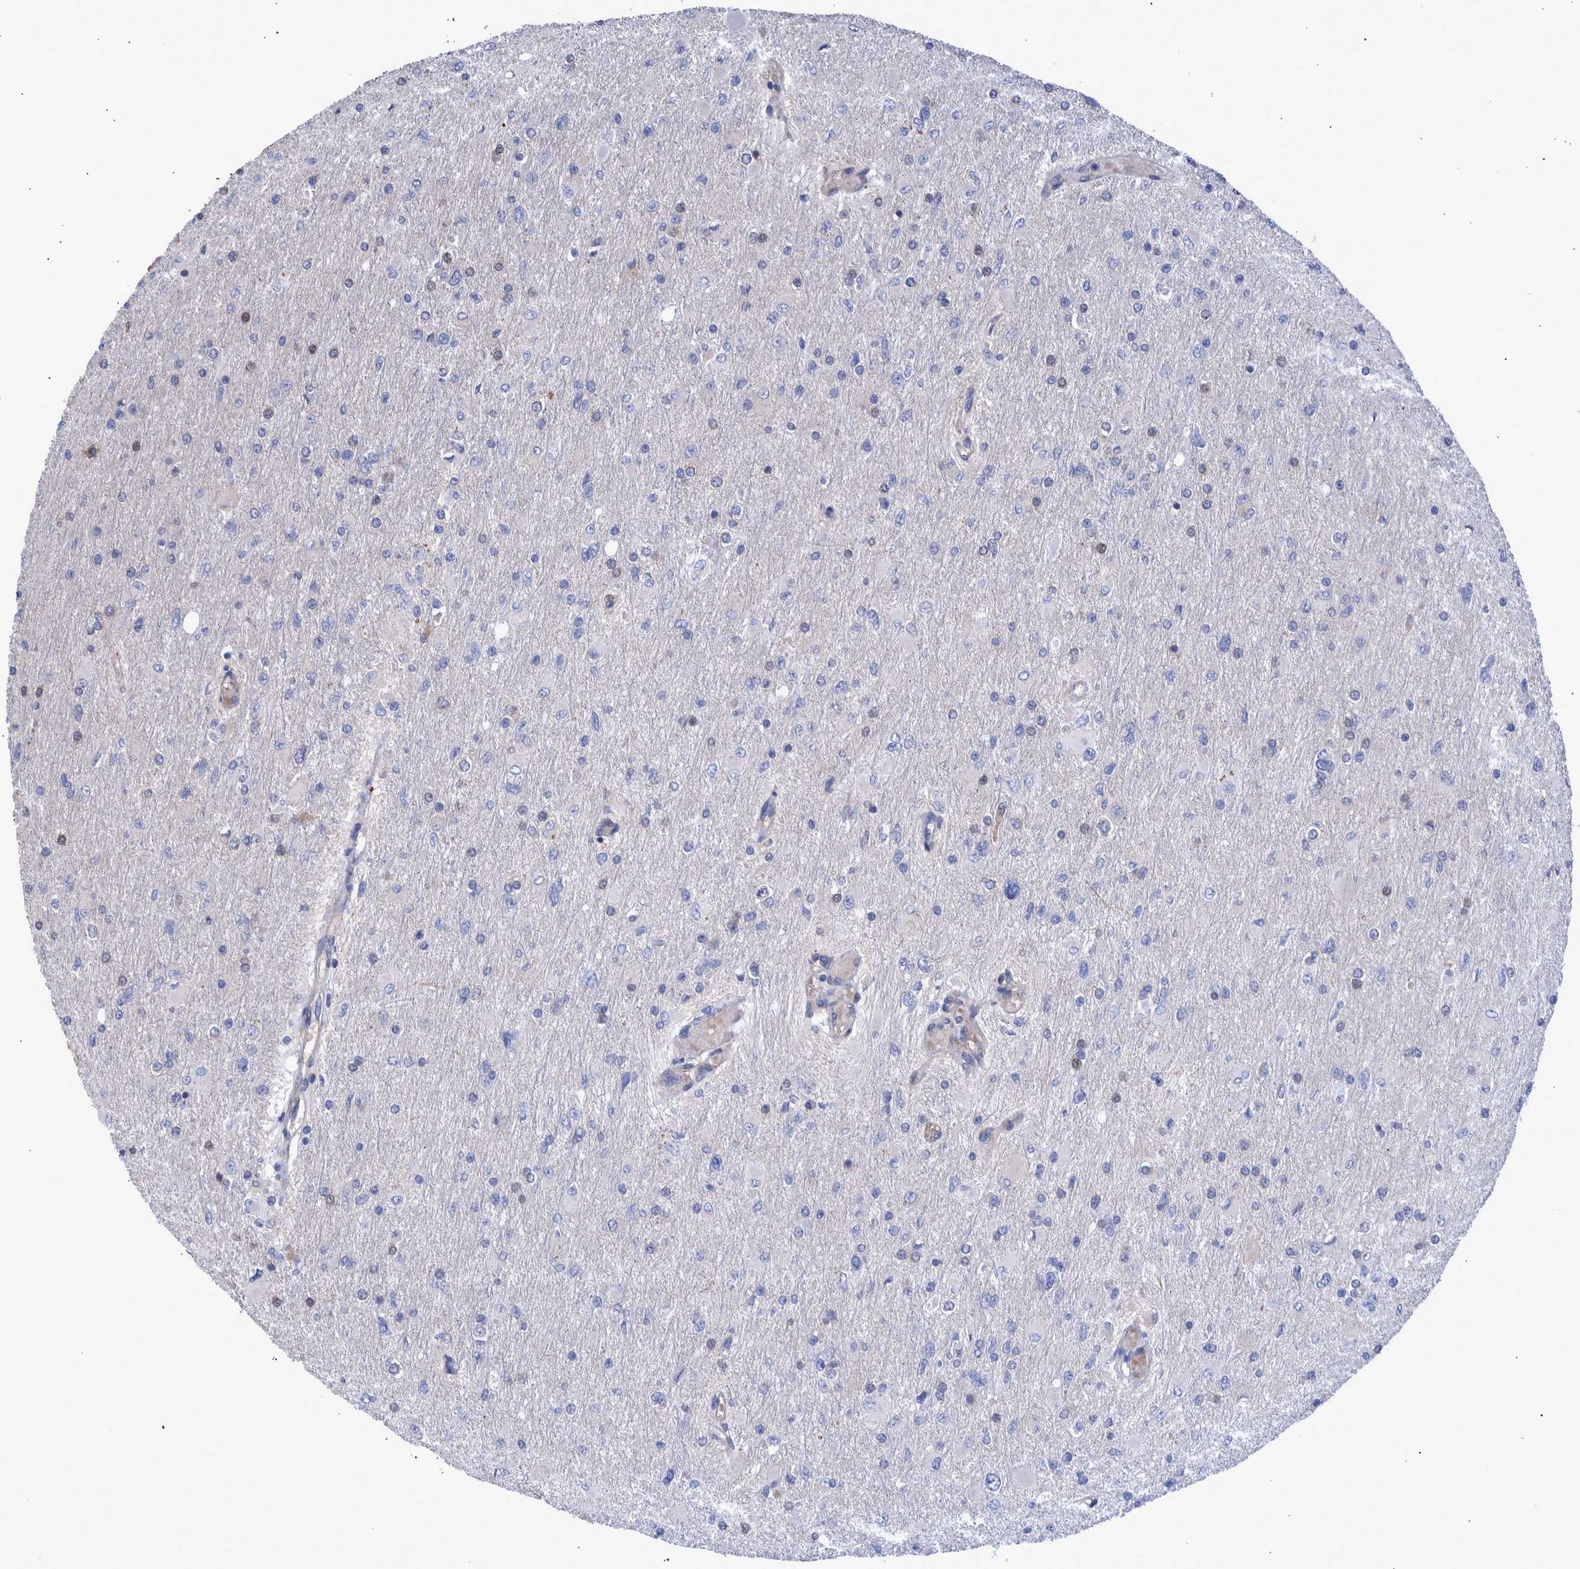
{"staining": {"intensity": "negative", "quantity": "none", "location": "none"}, "tissue": "glioma", "cell_type": "Tumor cells", "image_type": "cancer", "snomed": [{"axis": "morphology", "description": "Glioma, malignant, High grade"}, {"axis": "topography", "description": "Cerebral cortex"}], "caption": "Histopathology image shows no significant protein positivity in tumor cells of glioma.", "gene": "DLL4", "patient": {"sex": "female", "age": 36}}